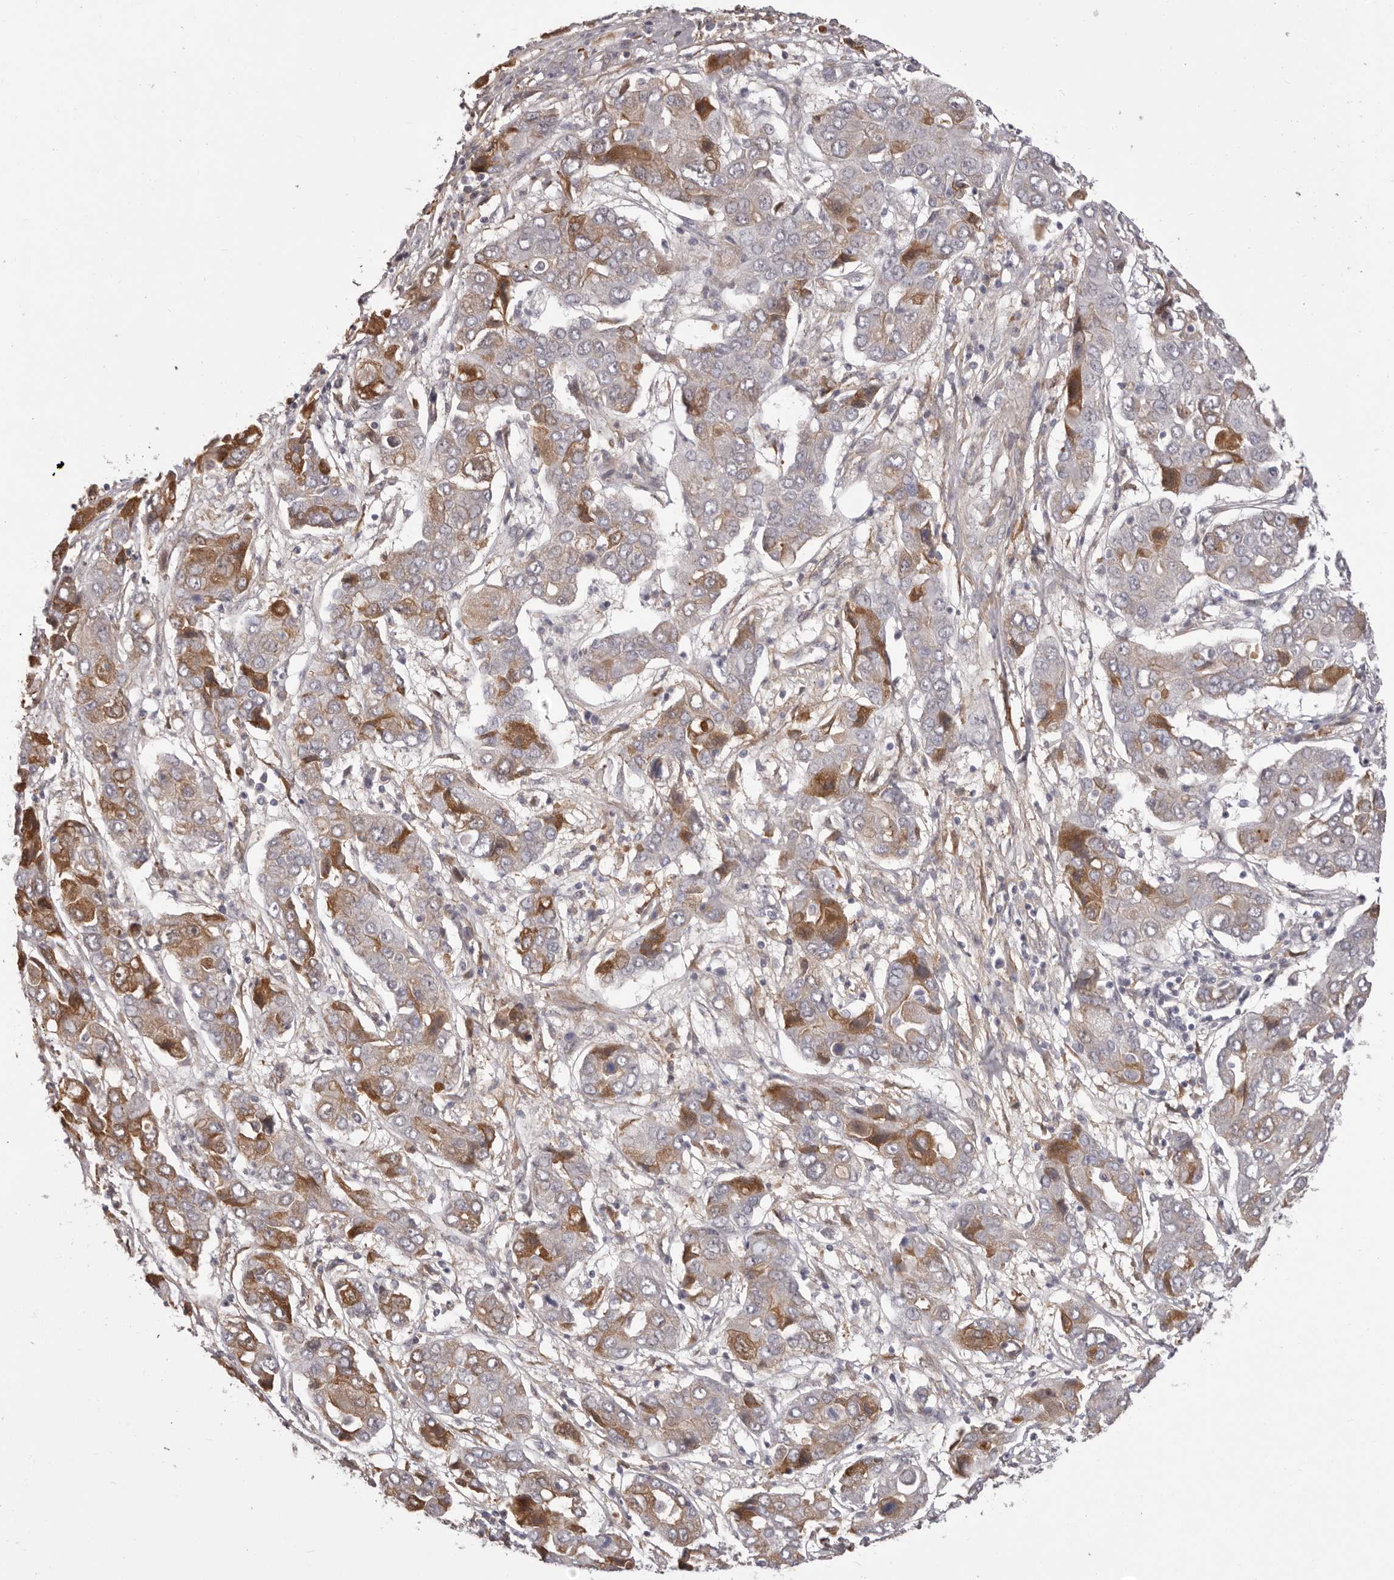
{"staining": {"intensity": "moderate", "quantity": "<25%", "location": "cytoplasmic/membranous"}, "tissue": "liver cancer", "cell_type": "Tumor cells", "image_type": "cancer", "snomed": [{"axis": "morphology", "description": "Cholangiocarcinoma"}, {"axis": "topography", "description": "Liver"}], "caption": "Protein staining by immunohistochemistry exhibits moderate cytoplasmic/membranous expression in approximately <25% of tumor cells in liver cancer. (brown staining indicates protein expression, while blue staining denotes nuclei).", "gene": "OTUD3", "patient": {"sex": "male", "age": 67}}